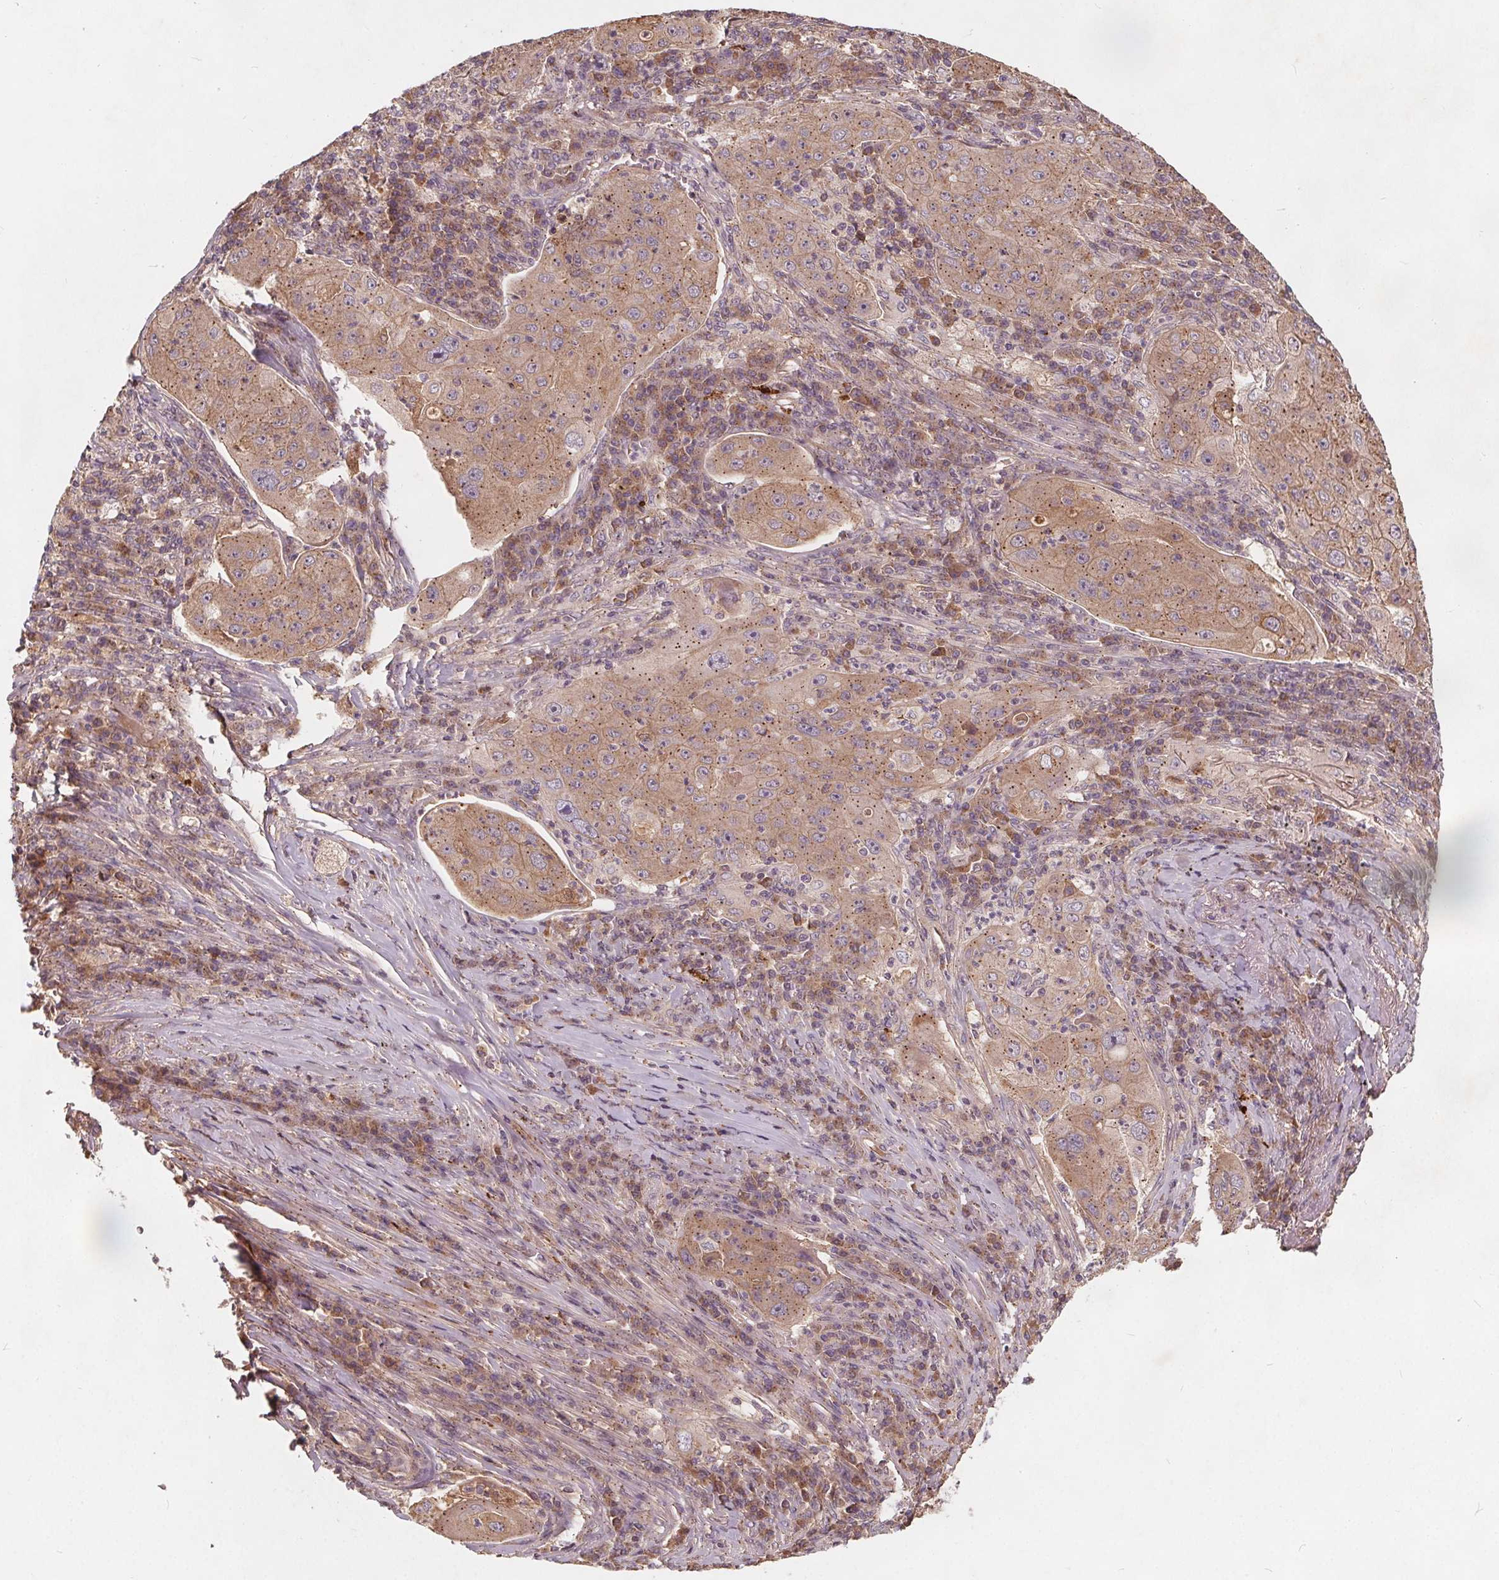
{"staining": {"intensity": "moderate", "quantity": "25%-75%", "location": "cytoplasmic/membranous"}, "tissue": "lung cancer", "cell_type": "Tumor cells", "image_type": "cancer", "snomed": [{"axis": "morphology", "description": "Squamous cell carcinoma, NOS"}, {"axis": "topography", "description": "Lung"}], "caption": "Human squamous cell carcinoma (lung) stained with a brown dye reveals moderate cytoplasmic/membranous positive staining in approximately 25%-75% of tumor cells.", "gene": "CSNK1G2", "patient": {"sex": "female", "age": 59}}